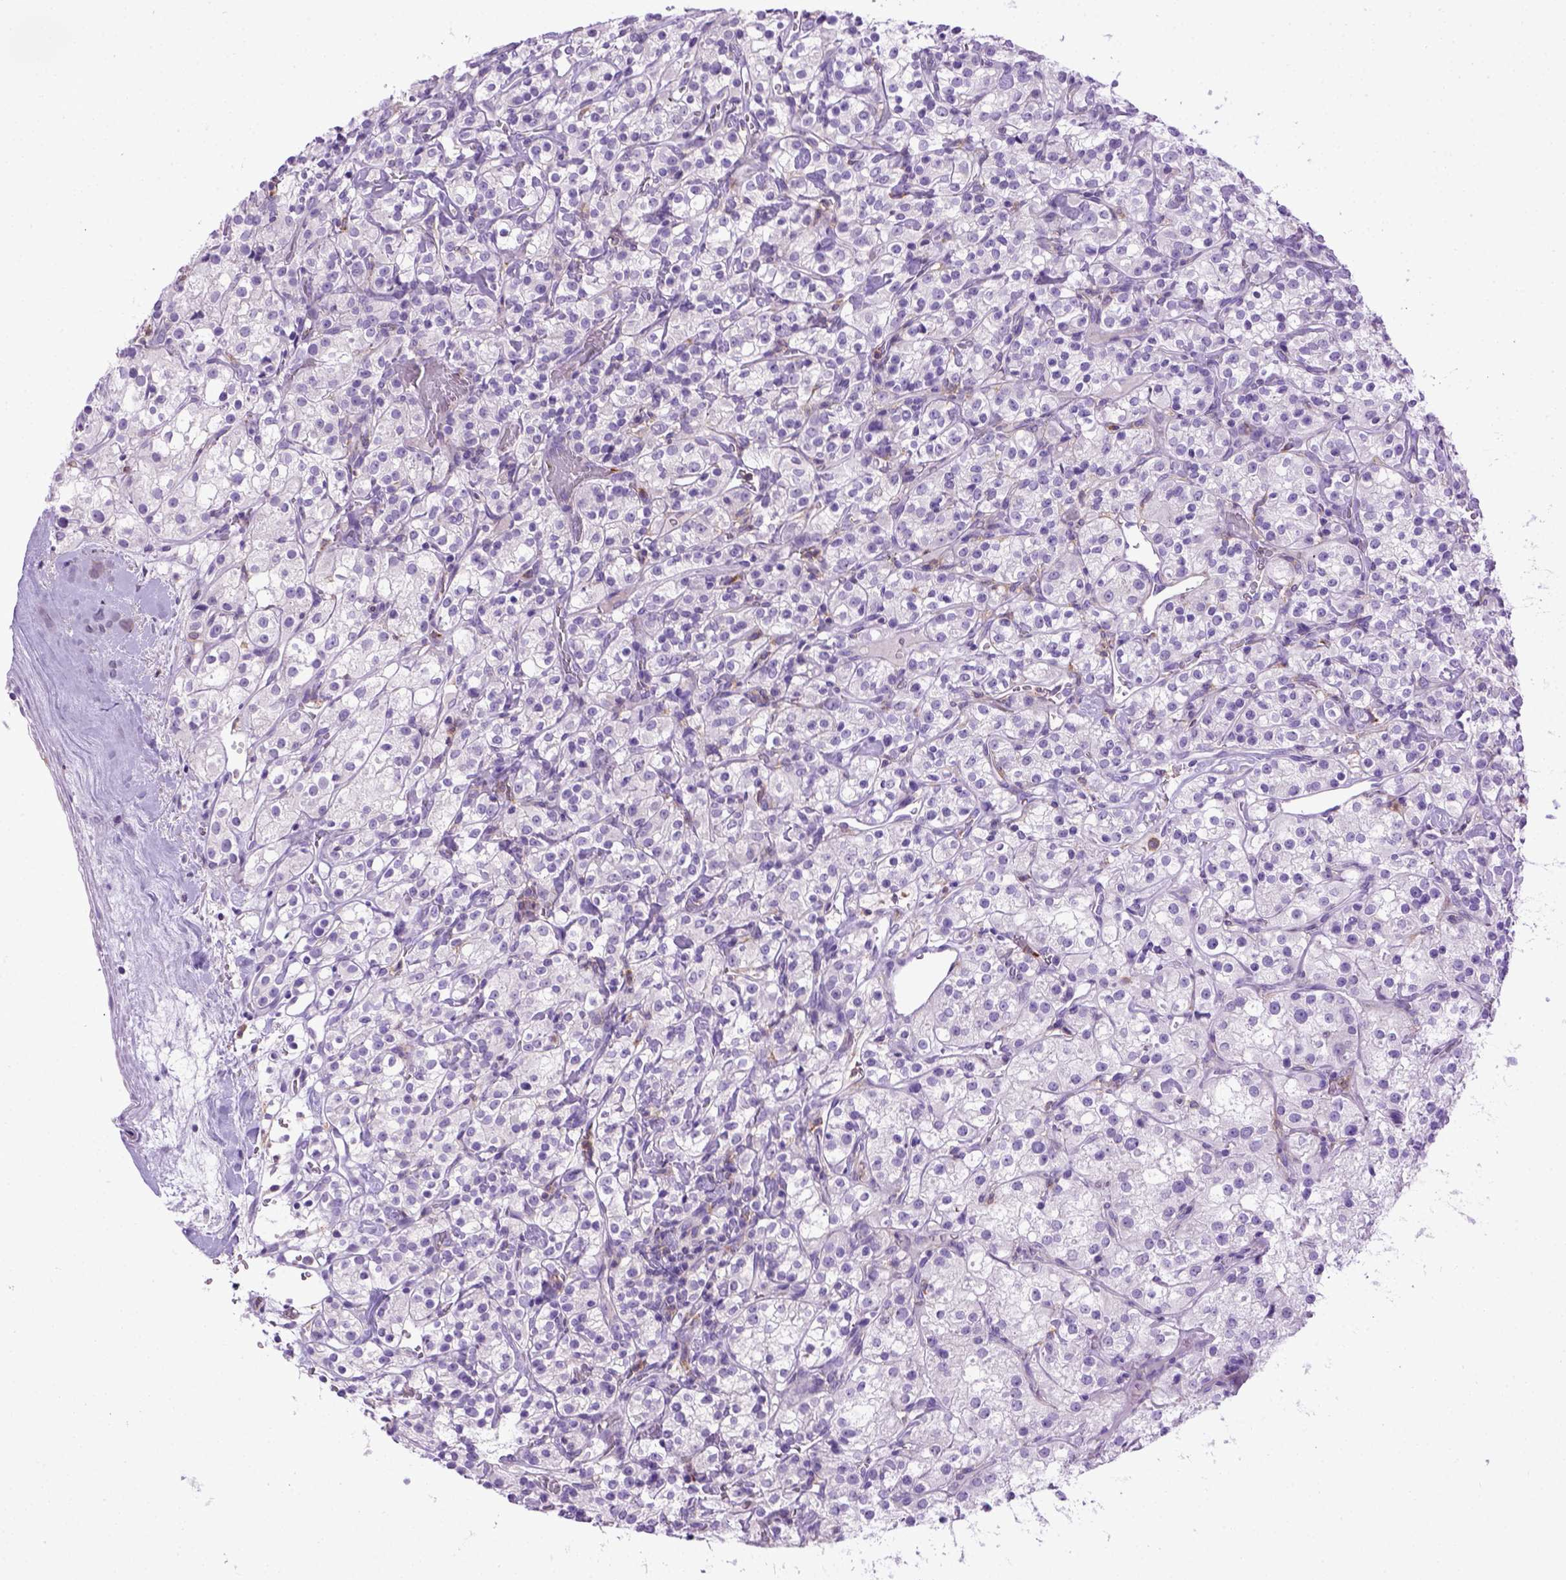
{"staining": {"intensity": "negative", "quantity": "none", "location": "none"}, "tissue": "renal cancer", "cell_type": "Tumor cells", "image_type": "cancer", "snomed": [{"axis": "morphology", "description": "Adenocarcinoma, NOS"}, {"axis": "topography", "description": "Kidney"}], "caption": "Immunohistochemistry micrograph of neoplastic tissue: renal cancer (adenocarcinoma) stained with DAB (3,3'-diaminobenzidine) shows no significant protein positivity in tumor cells.", "gene": "ITGAX", "patient": {"sex": "male", "age": 77}}